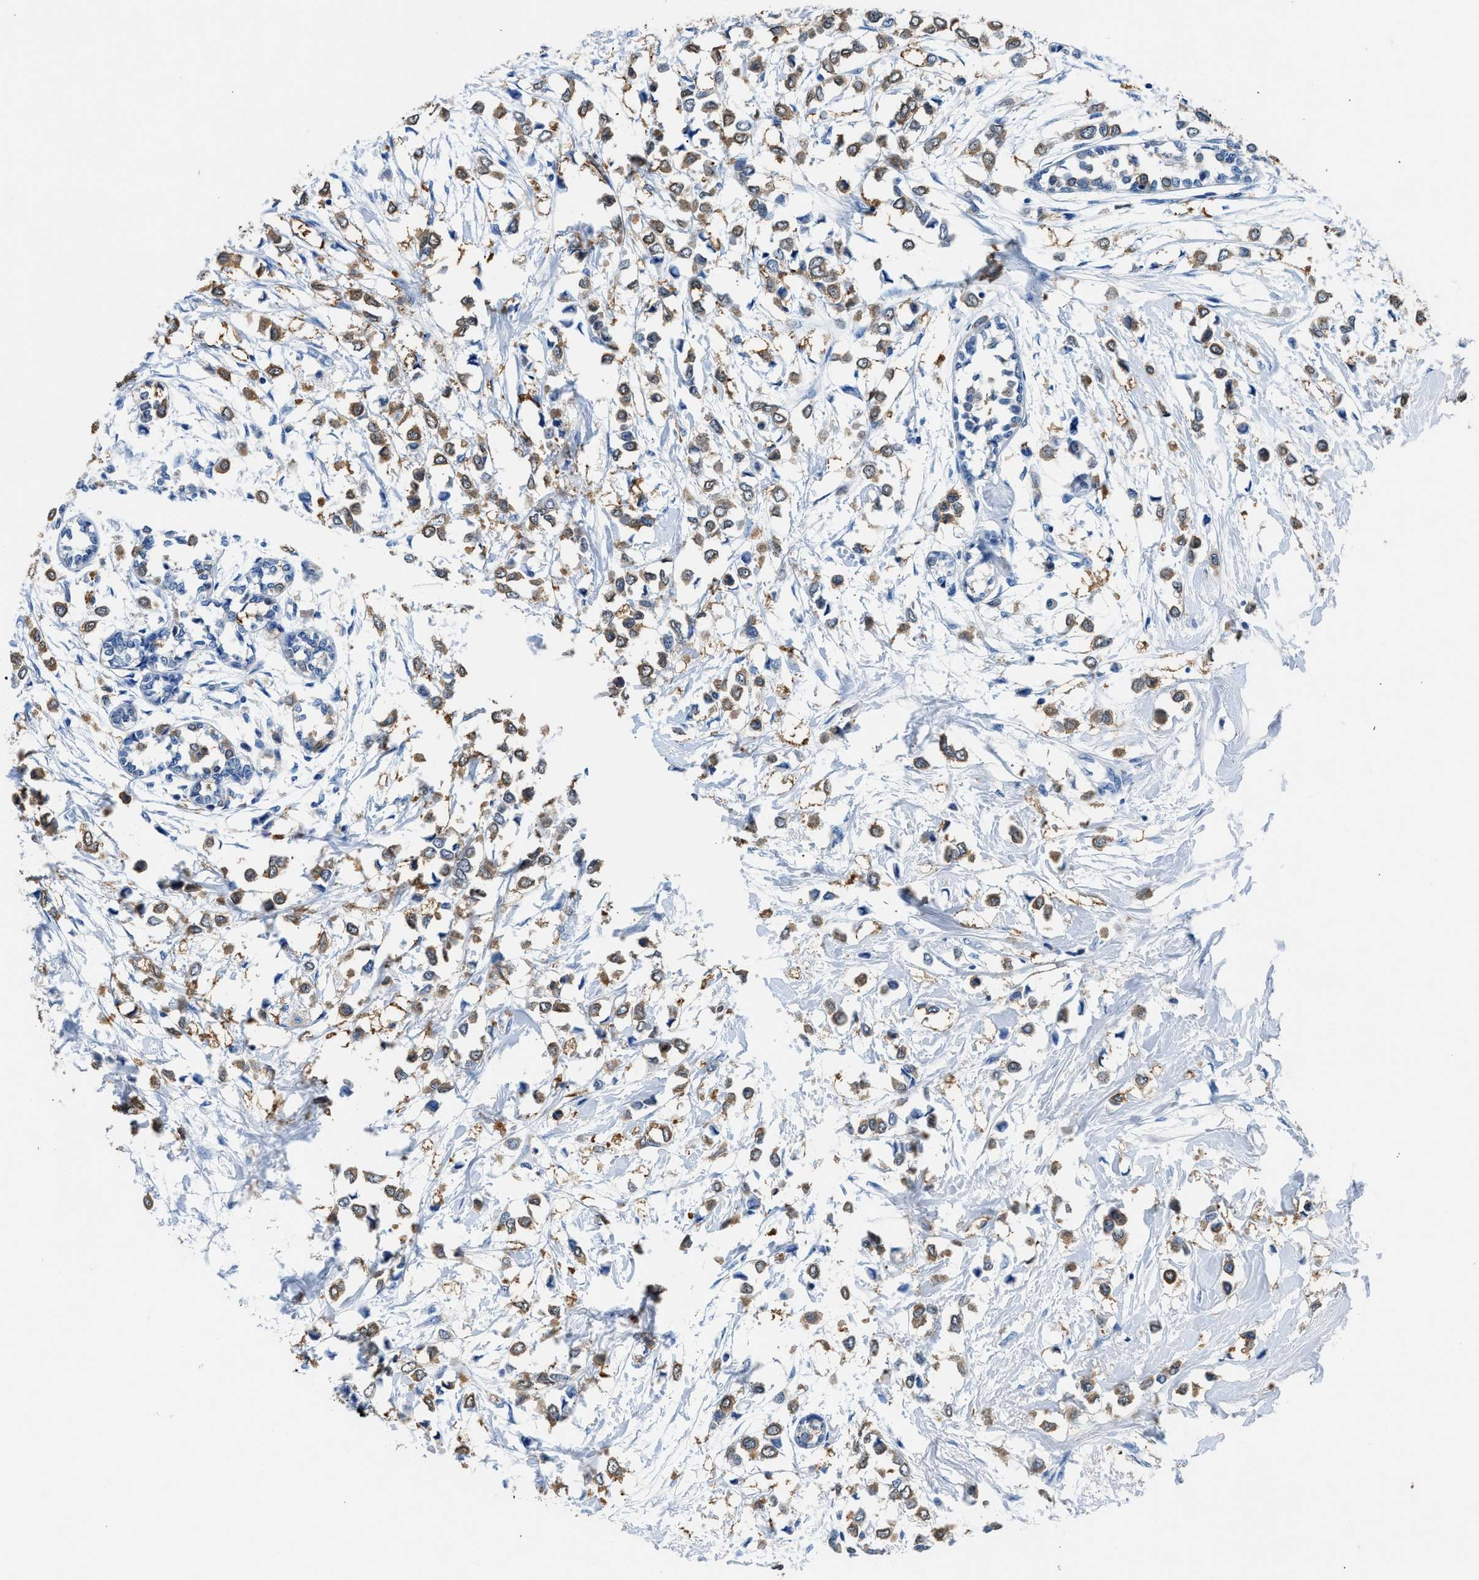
{"staining": {"intensity": "moderate", "quantity": ">75%", "location": "cytoplasmic/membranous"}, "tissue": "breast cancer", "cell_type": "Tumor cells", "image_type": "cancer", "snomed": [{"axis": "morphology", "description": "Lobular carcinoma"}, {"axis": "topography", "description": "Breast"}], "caption": "Breast lobular carcinoma tissue shows moderate cytoplasmic/membranous positivity in approximately >75% of tumor cells, visualized by immunohistochemistry.", "gene": "FADS6", "patient": {"sex": "female", "age": 51}}